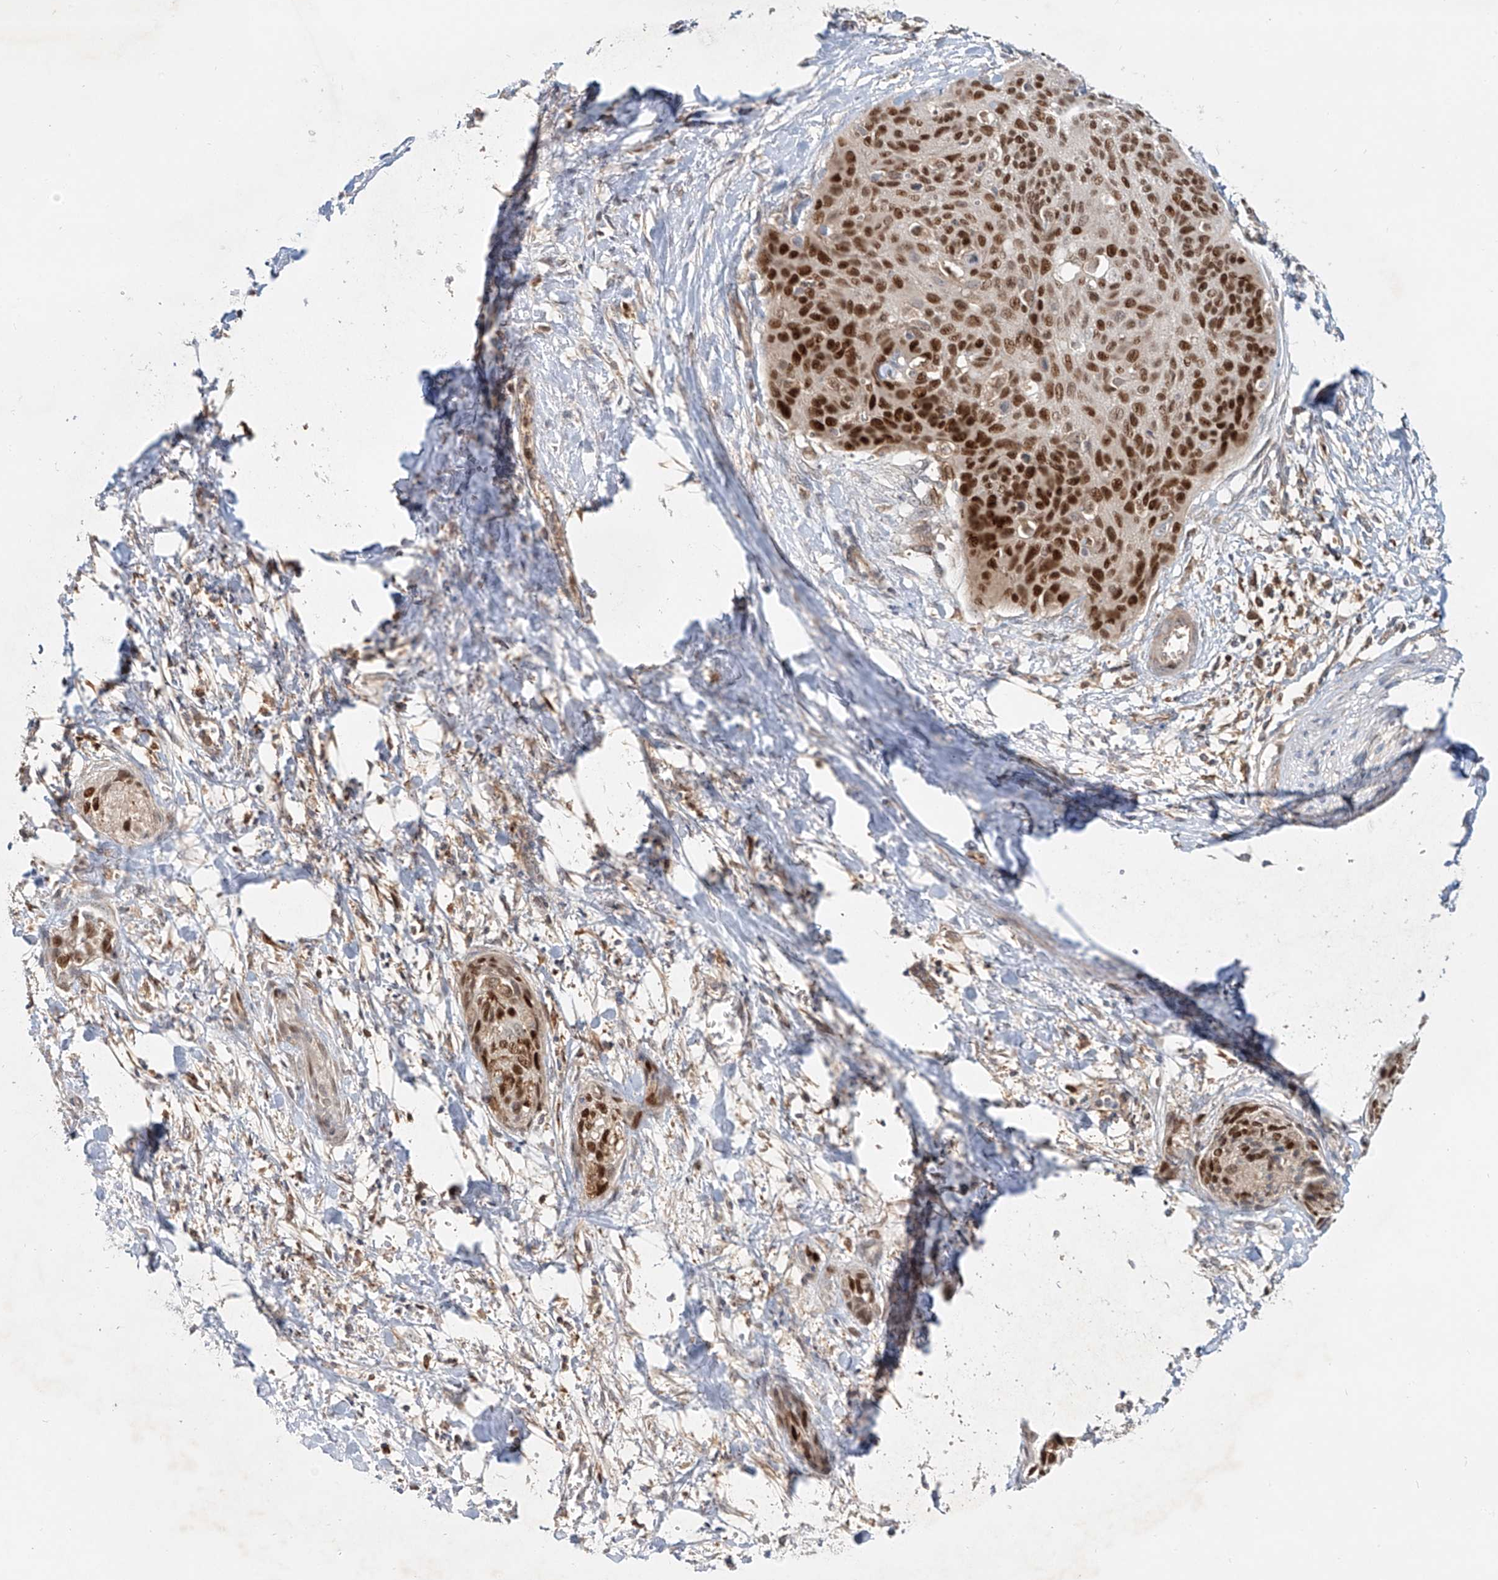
{"staining": {"intensity": "strong", "quantity": ">75%", "location": "nuclear"}, "tissue": "cervical cancer", "cell_type": "Tumor cells", "image_type": "cancer", "snomed": [{"axis": "morphology", "description": "Squamous cell carcinoma, NOS"}, {"axis": "topography", "description": "Cervix"}], "caption": "This is an image of immunohistochemistry staining of cervical cancer (squamous cell carcinoma), which shows strong staining in the nuclear of tumor cells.", "gene": "FGD2", "patient": {"sex": "female", "age": 55}}